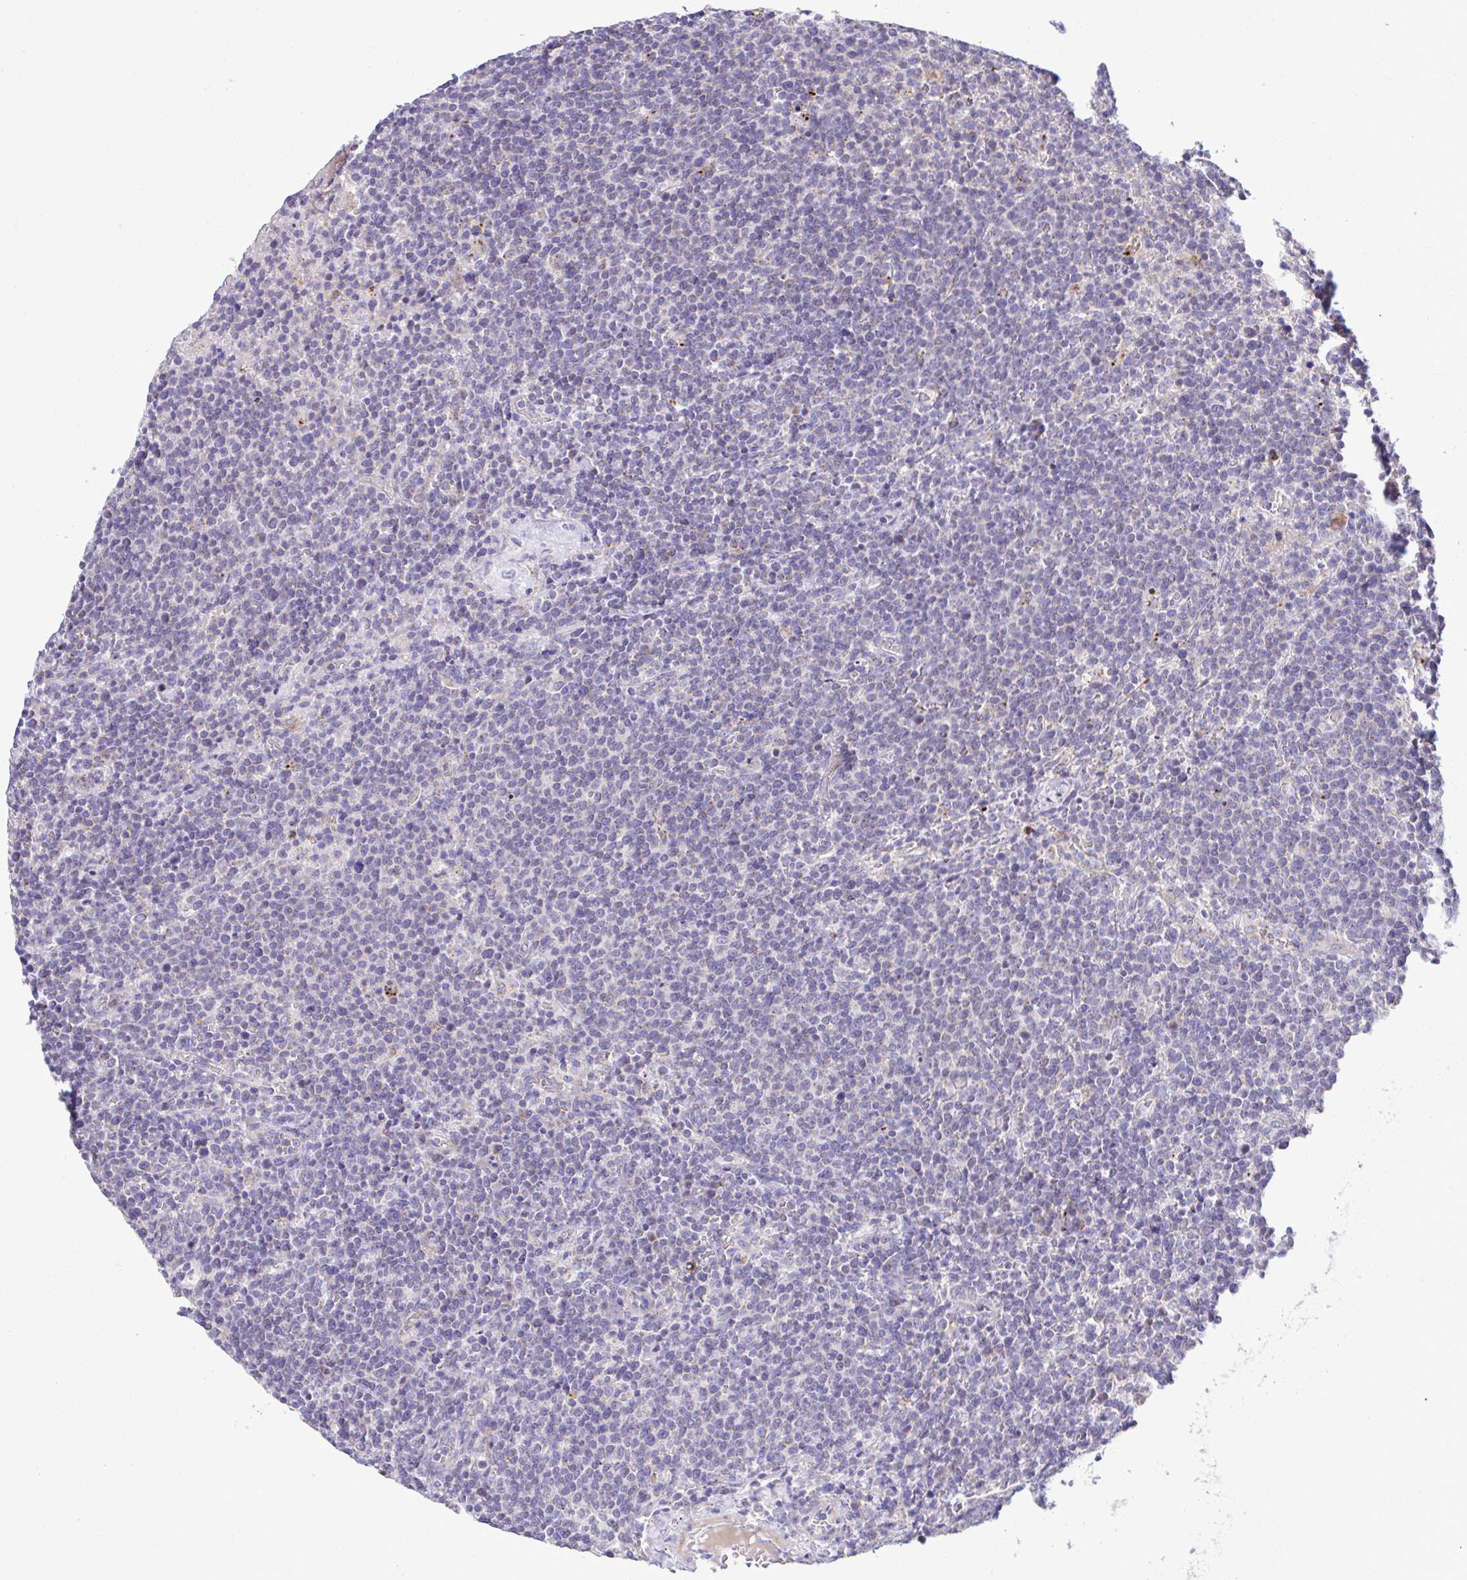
{"staining": {"intensity": "negative", "quantity": "none", "location": "none"}, "tissue": "lymphoma", "cell_type": "Tumor cells", "image_type": "cancer", "snomed": [{"axis": "morphology", "description": "Malignant lymphoma, non-Hodgkin's type, High grade"}, {"axis": "topography", "description": "Lymph node"}], "caption": "Immunohistochemistry (IHC) micrograph of malignant lymphoma, non-Hodgkin's type (high-grade) stained for a protein (brown), which displays no staining in tumor cells.", "gene": "MRPS16", "patient": {"sex": "male", "age": 61}}